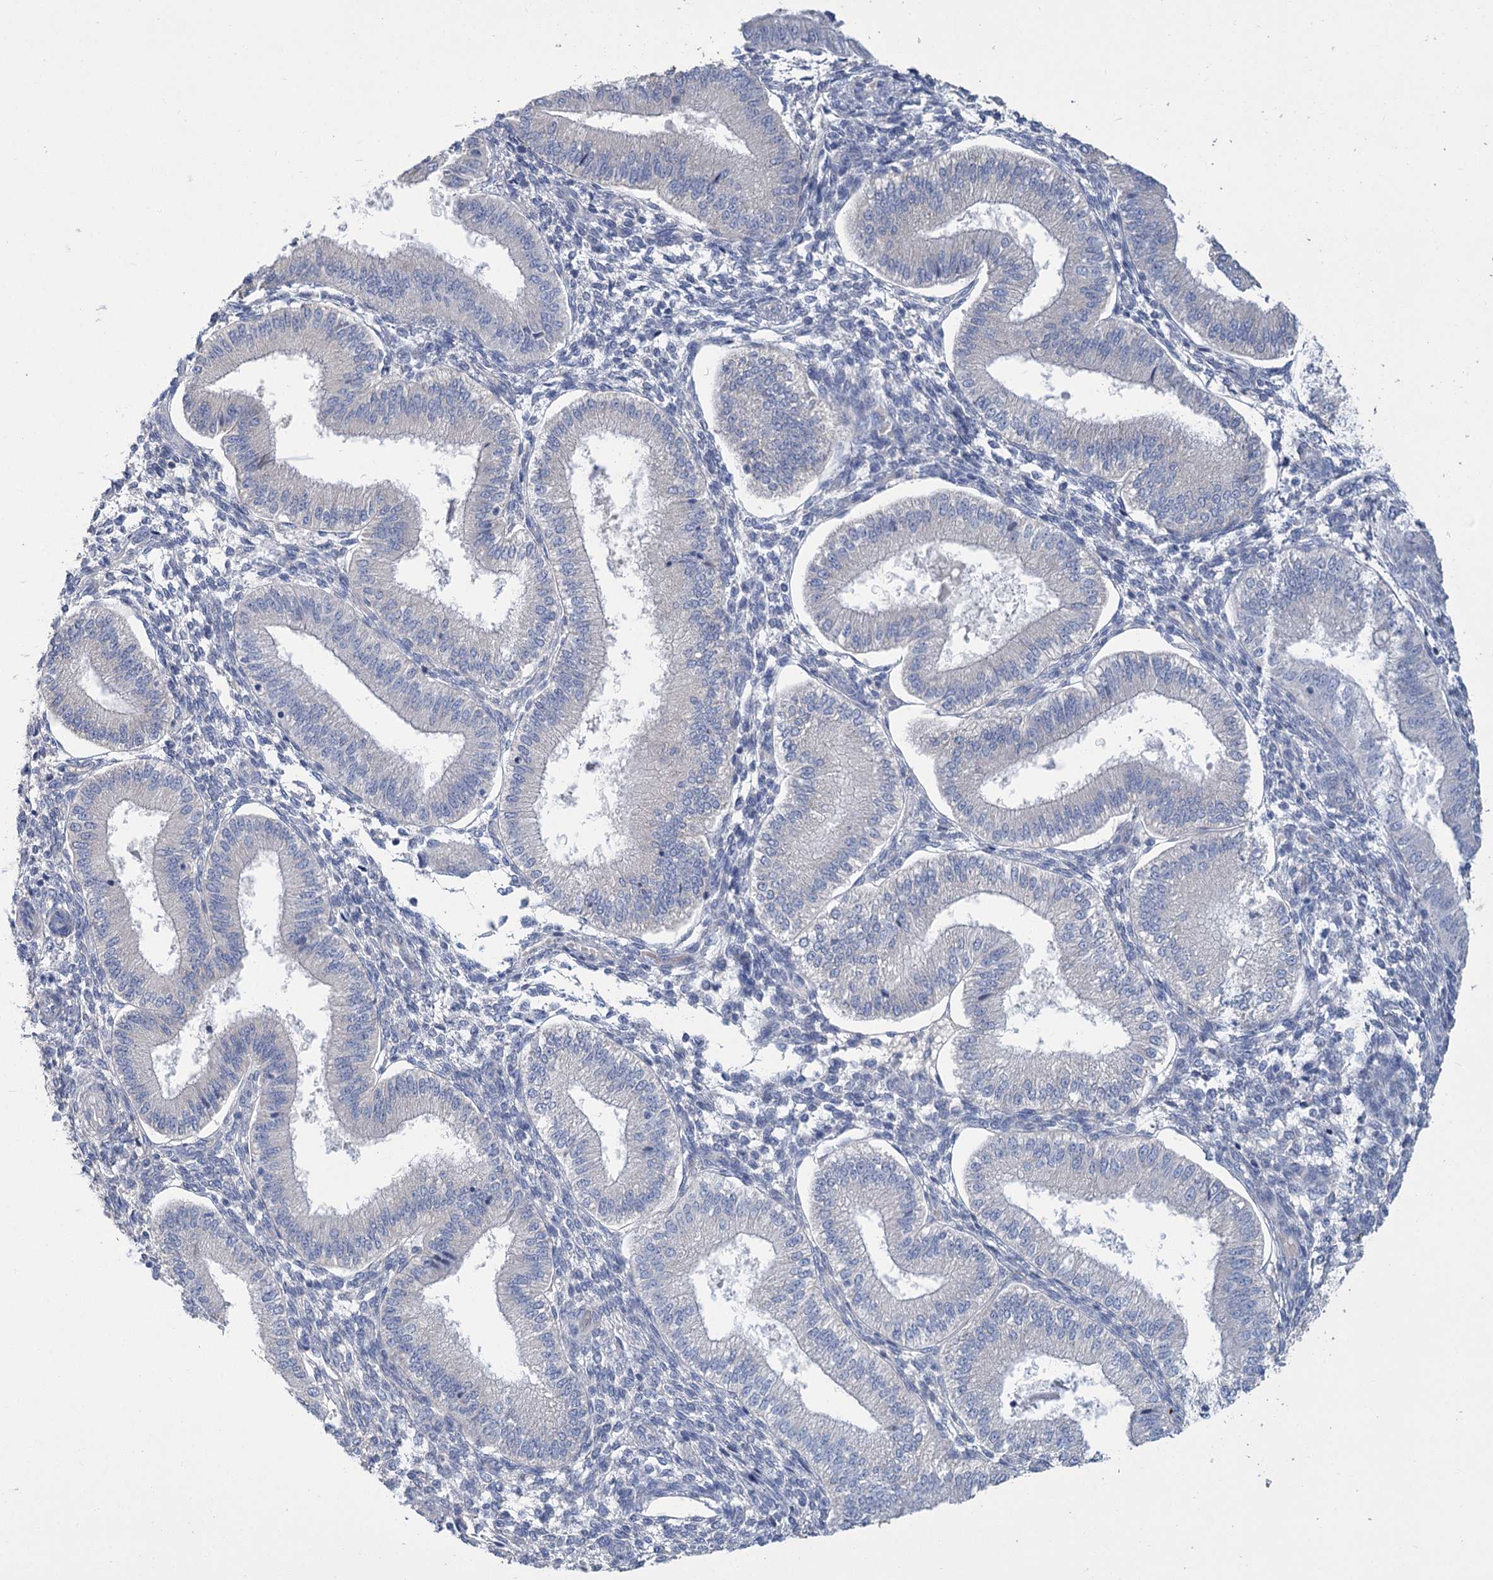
{"staining": {"intensity": "negative", "quantity": "none", "location": "none"}, "tissue": "endometrium", "cell_type": "Cells in endometrial stroma", "image_type": "normal", "snomed": [{"axis": "morphology", "description": "Normal tissue, NOS"}, {"axis": "topography", "description": "Endometrium"}], "caption": "A high-resolution photomicrograph shows IHC staining of benign endometrium, which demonstrates no significant positivity in cells in endometrial stroma. (Immunohistochemistry (ihc), brightfield microscopy, high magnification).", "gene": "SLC9A3", "patient": {"sex": "female", "age": 39}}